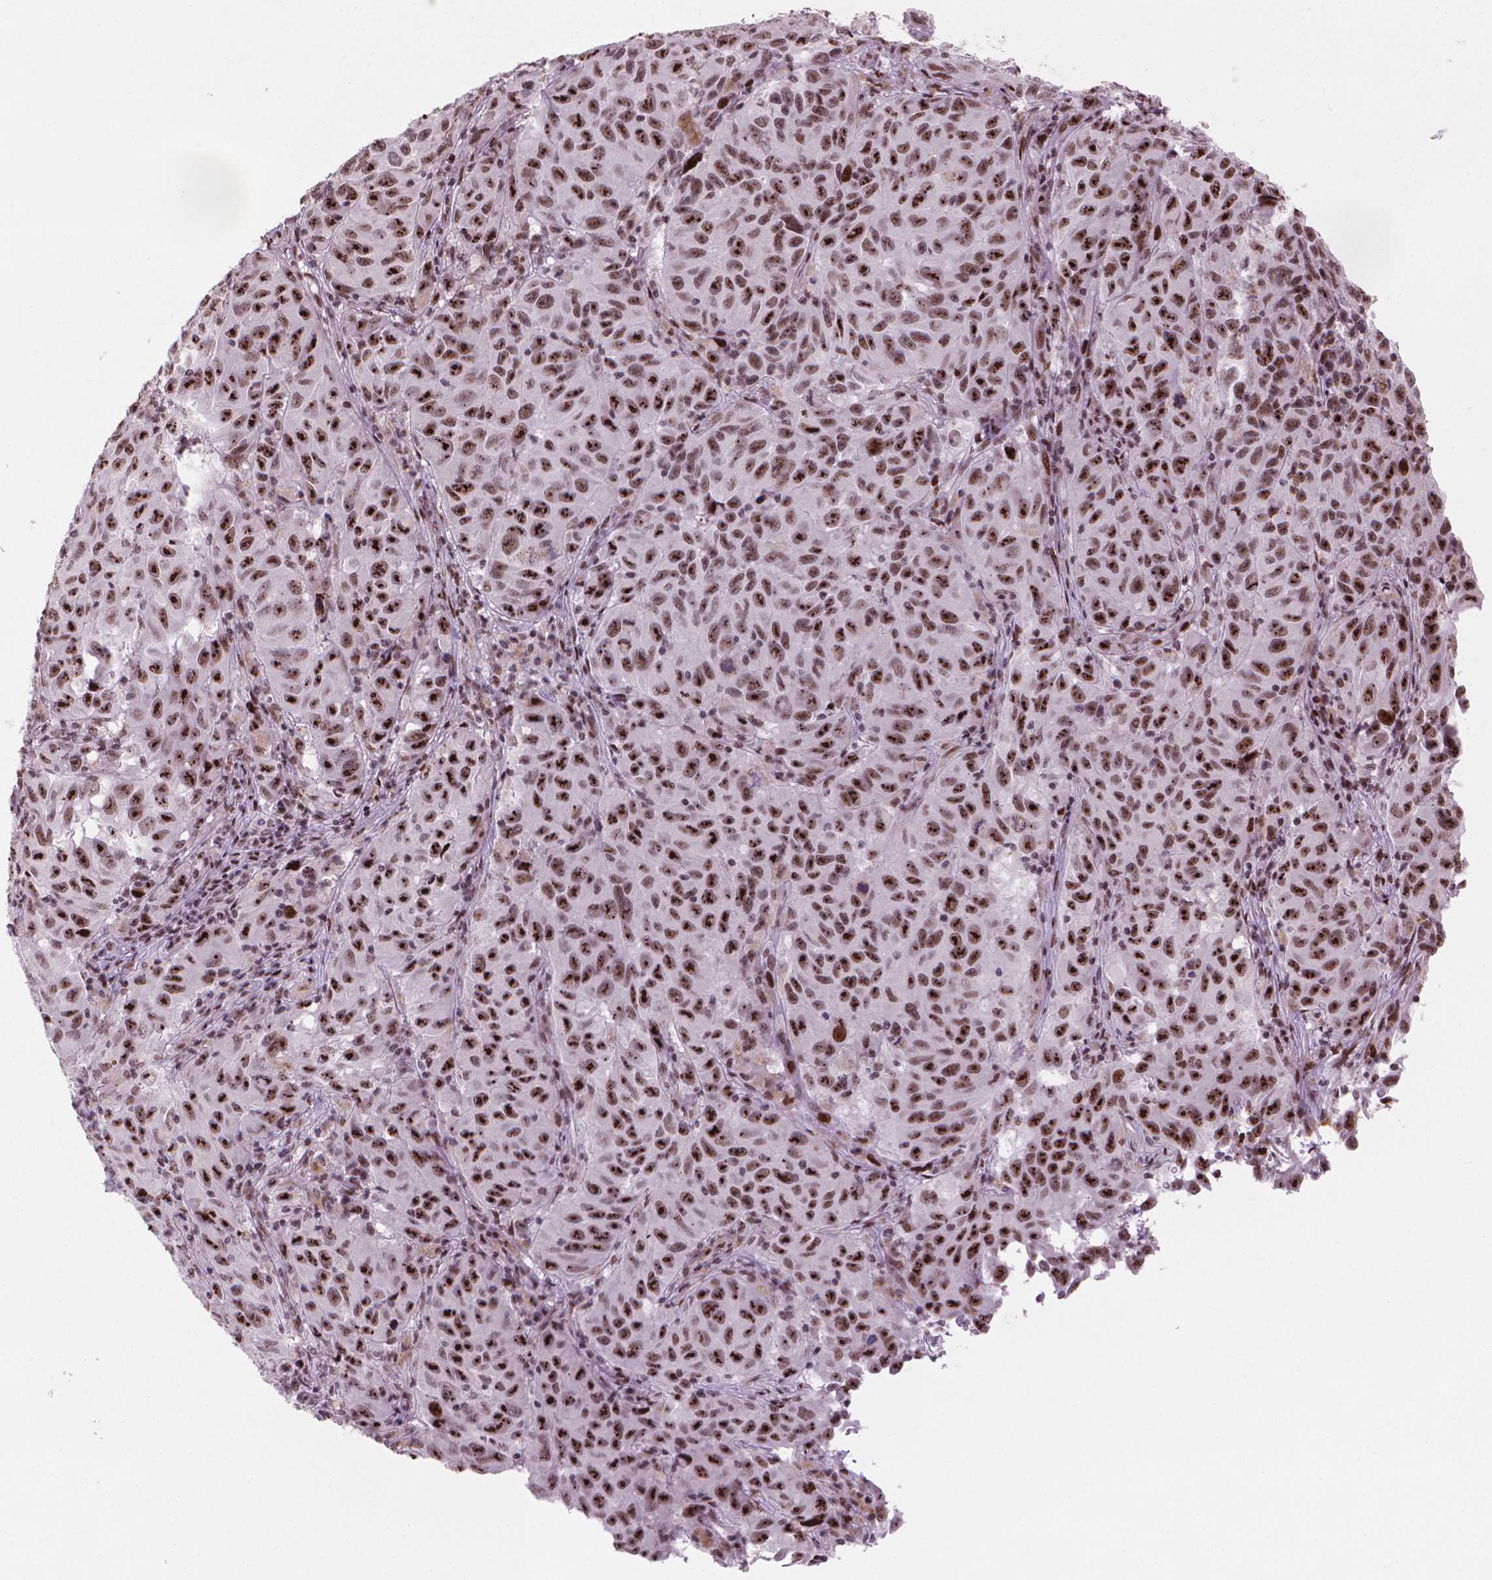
{"staining": {"intensity": "strong", "quantity": ">75%", "location": "nuclear"}, "tissue": "melanoma", "cell_type": "Tumor cells", "image_type": "cancer", "snomed": [{"axis": "morphology", "description": "Malignant melanoma, NOS"}, {"axis": "topography", "description": "Vulva, labia, clitoris and Bartholin´s gland, NO"}], "caption": "Immunohistochemical staining of human melanoma shows high levels of strong nuclear staining in about >75% of tumor cells.", "gene": "HES7", "patient": {"sex": "female", "age": 75}}